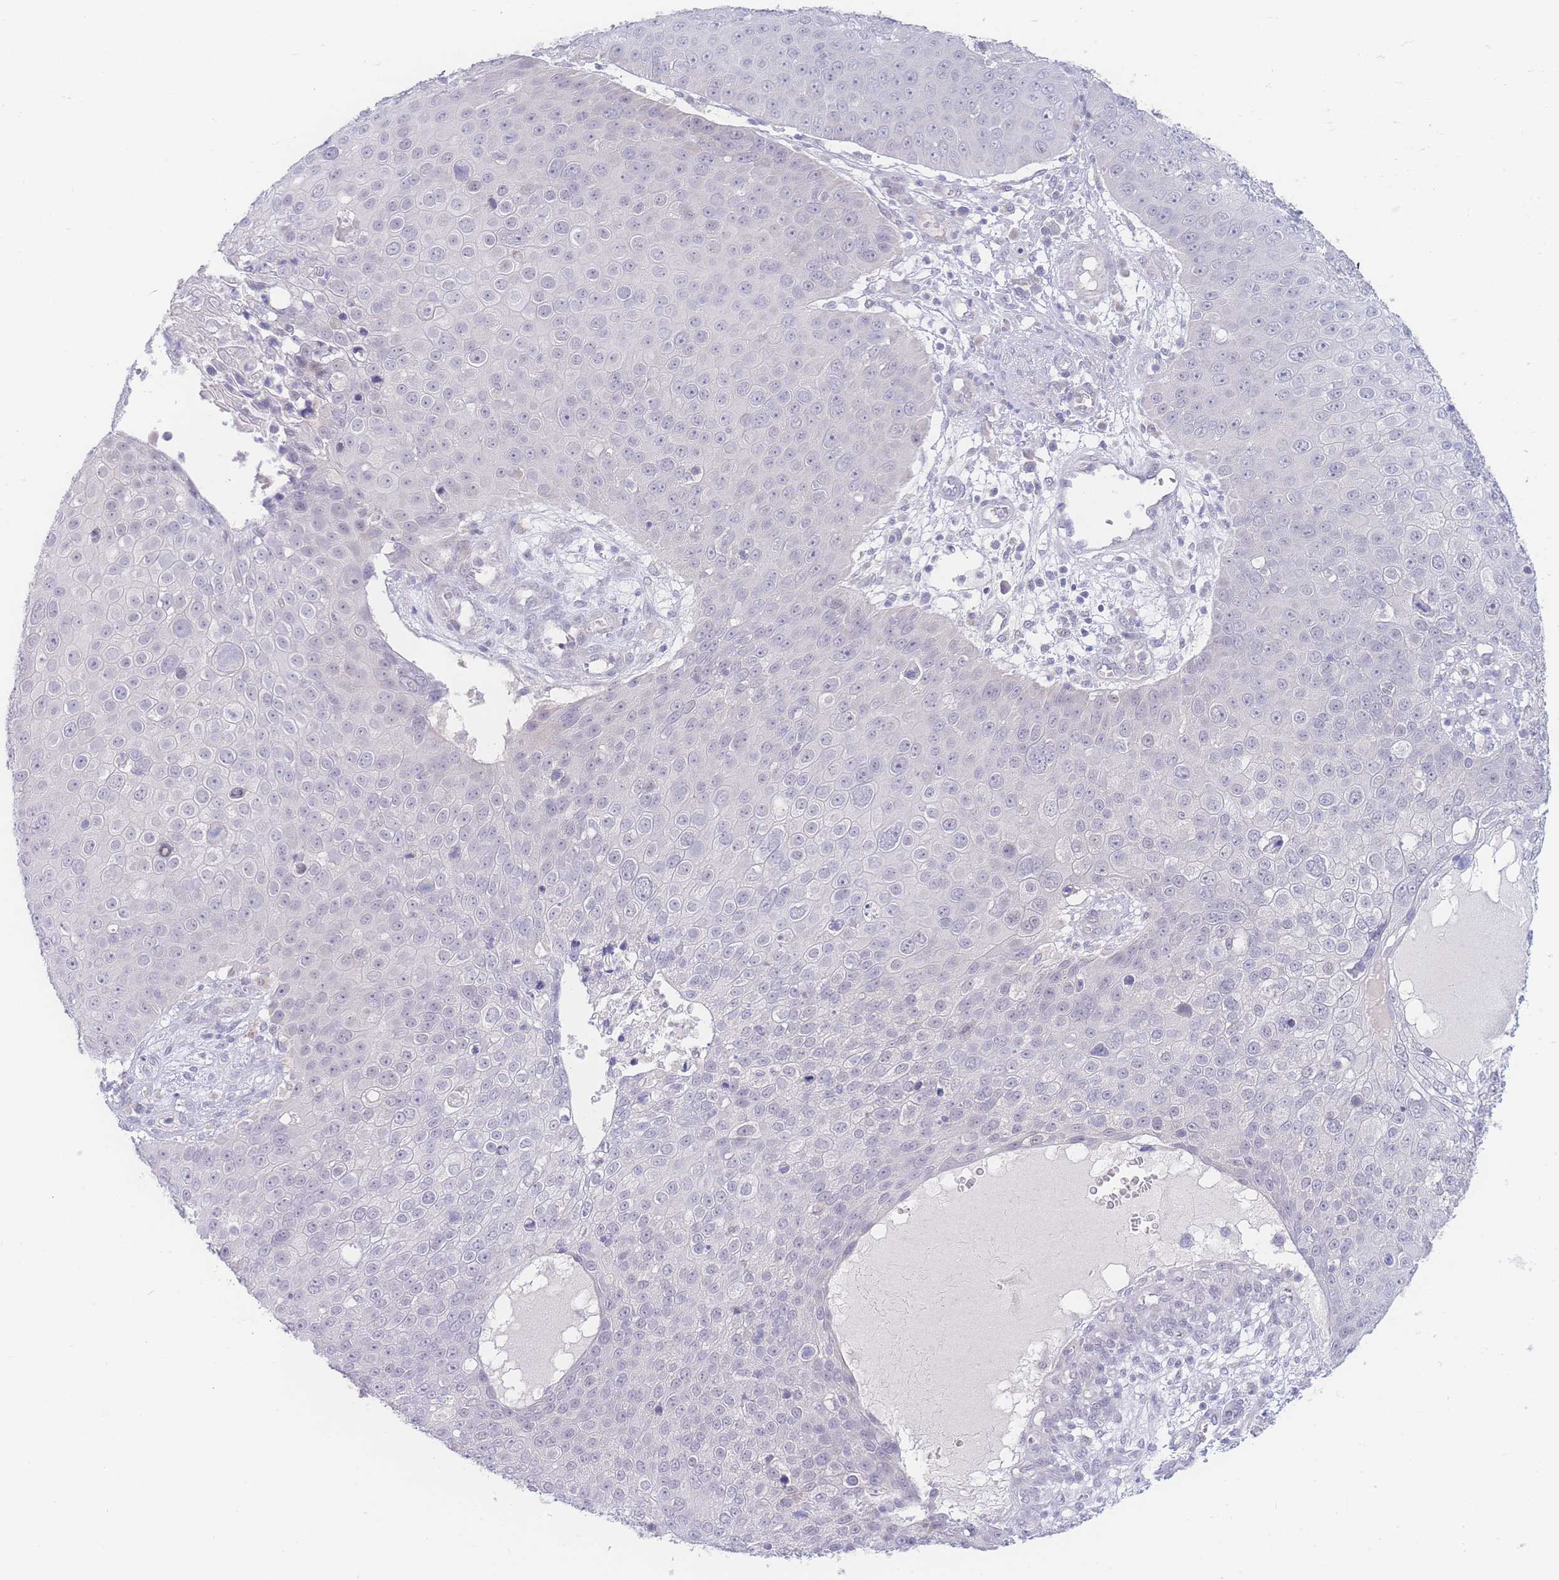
{"staining": {"intensity": "negative", "quantity": "none", "location": "none"}, "tissue": "skin cancer", "cell_type": "Tumor cells", "image_type": "cancer", "snomed": [{"axis": "morphology", "description": "Squamous cell carcinoma, NOS"}, {"axis": "topography", "description": "Skin"}], "caption": "High magnification brightfield microscopy of skin cancer (squamous cell carcinoma) stained with DAB (brown) and counterstained with hematoxylin (blue): tumor cells show no significant staining.", "gene": "PRSS22", "patient": {"sex": "male", "age": 71}}